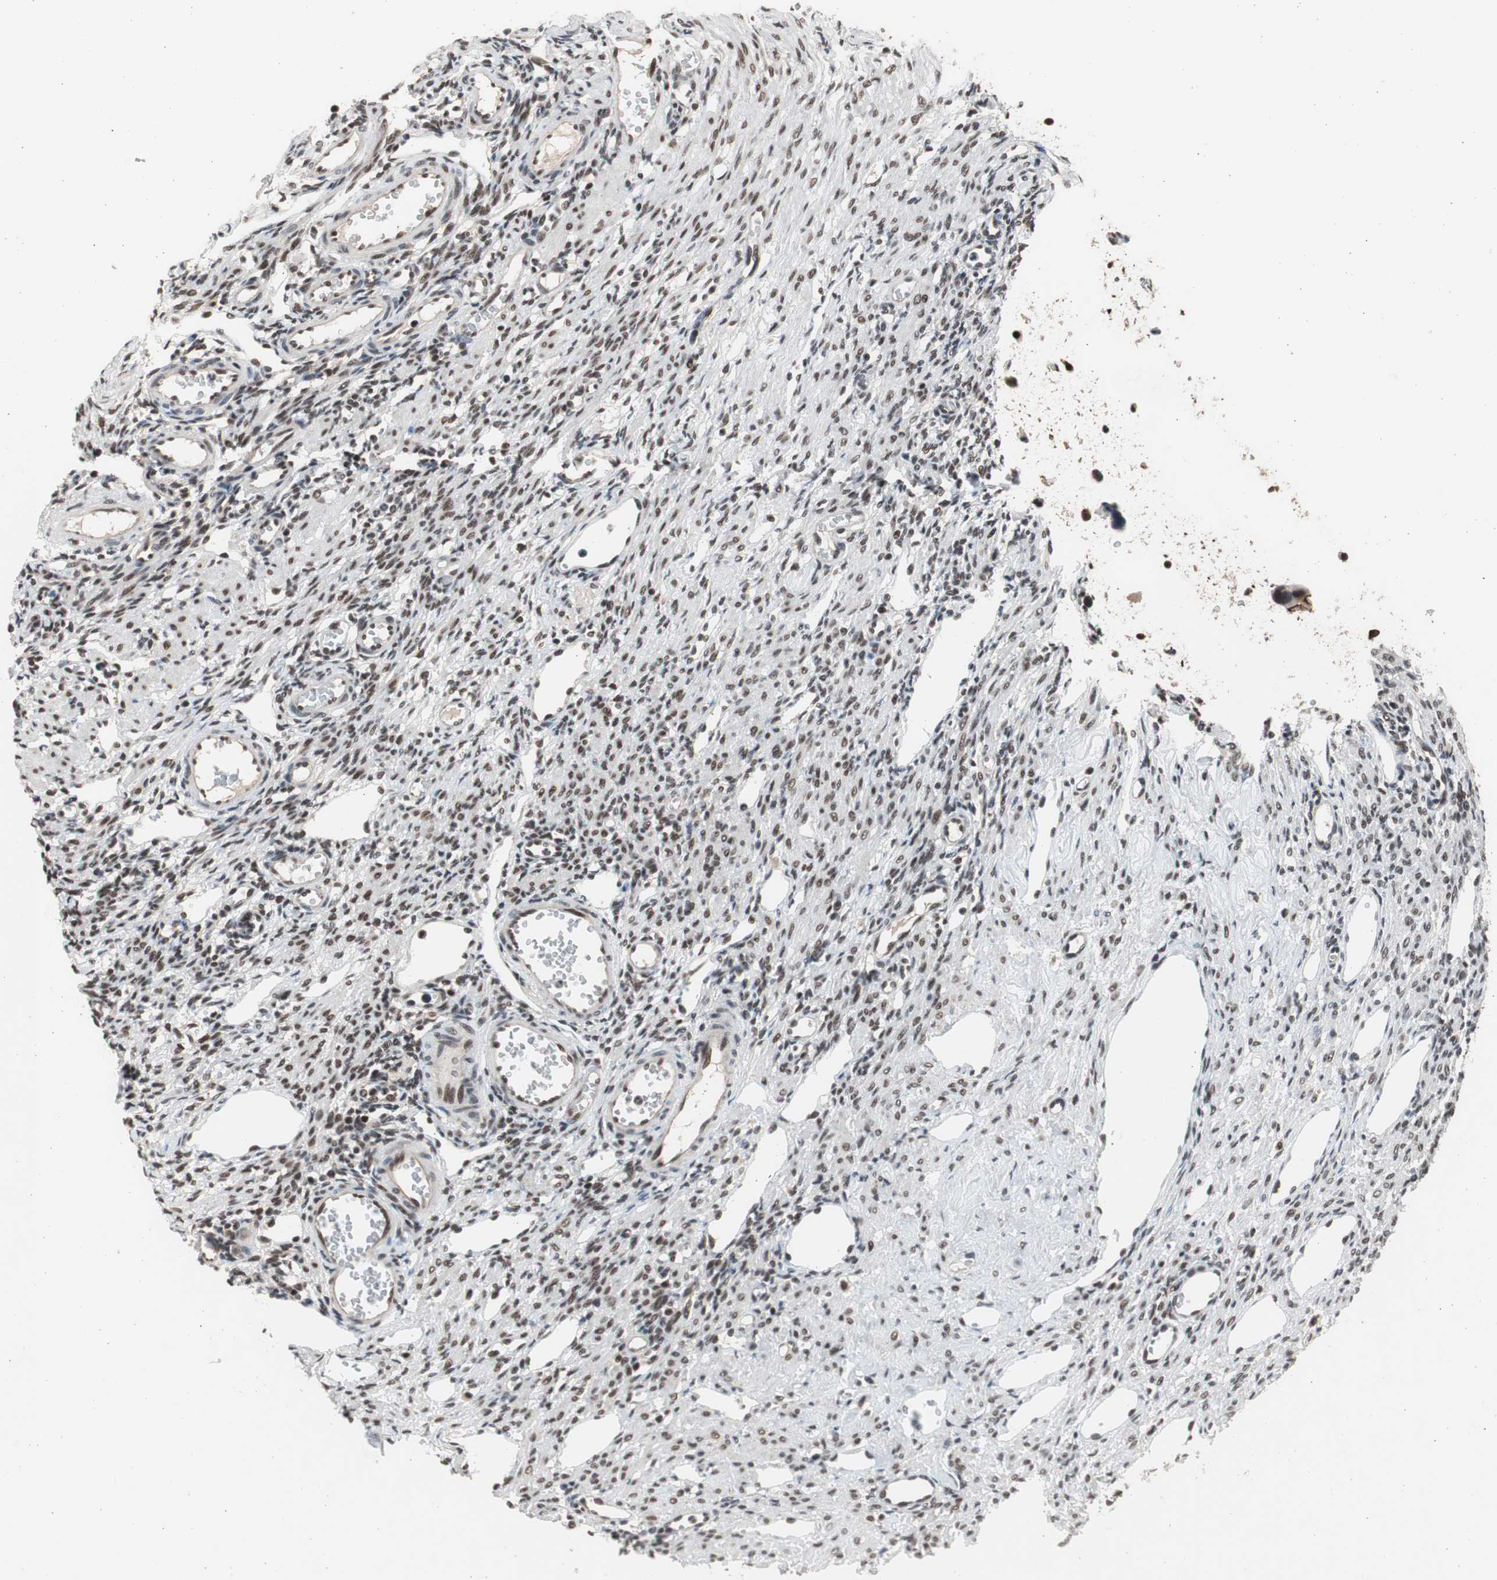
{"staining": {"intensity": "moderate", "quantity": ">75%", "location": "nuclear"}, "tissue": "ovary", "cell_type": "Ovarian stroma cells", "image_type": "normal", "snomed": [{"axis": "morphology", "description": "Normal tissue, NOS"}, {"axis": "topography", "description": "Ovary"}], "caption": "Immunohistochemistry micrograph of unremarkable ovary: human ovary stained using immunohistochemistry reveals medium levels of moderate protein expression localized specifically in the nuclear of ovarian stroma cells, appearing as a nuclear brown color.", "gene": "RPA1", "patient": {"sex": "female", "age": 33}}